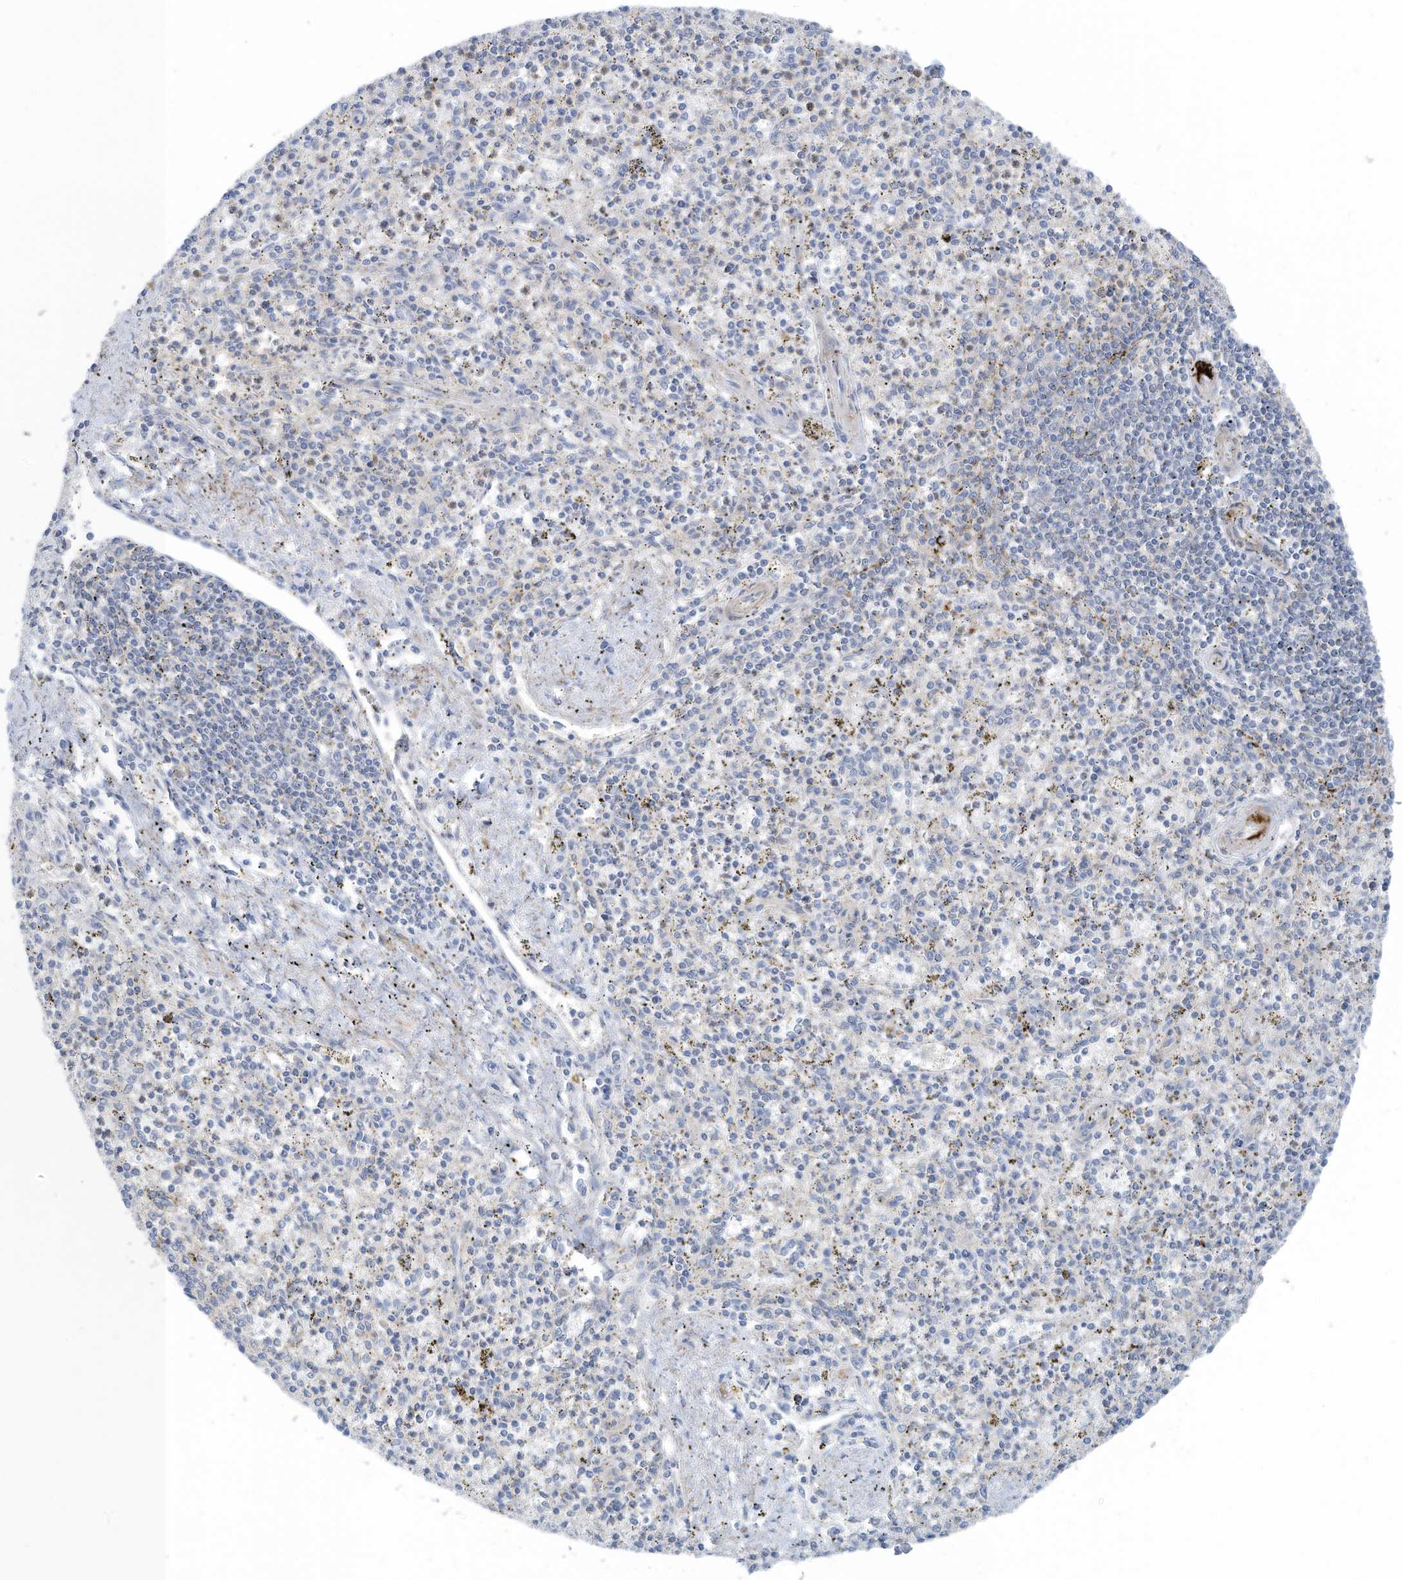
{"staining": {"intensity": "negative", "quantity": "none", "location": "none"}, "tissue": "spleen", "cell_type": "Cells in red pulp", "image_type": "normal", "snomed": [{"axis": "morphology", "description": "Normal tissue, NOS"}, {"axis": "topography", "description": "Spleen"}], "caption": "This is a histopathology image of immunohistochemistry (IHC) staining of unremarkable spleen, which shows no staining in cells in red pulp.", "gene": "ZNF846", "patient": {"sex": "male", "age": 72}}